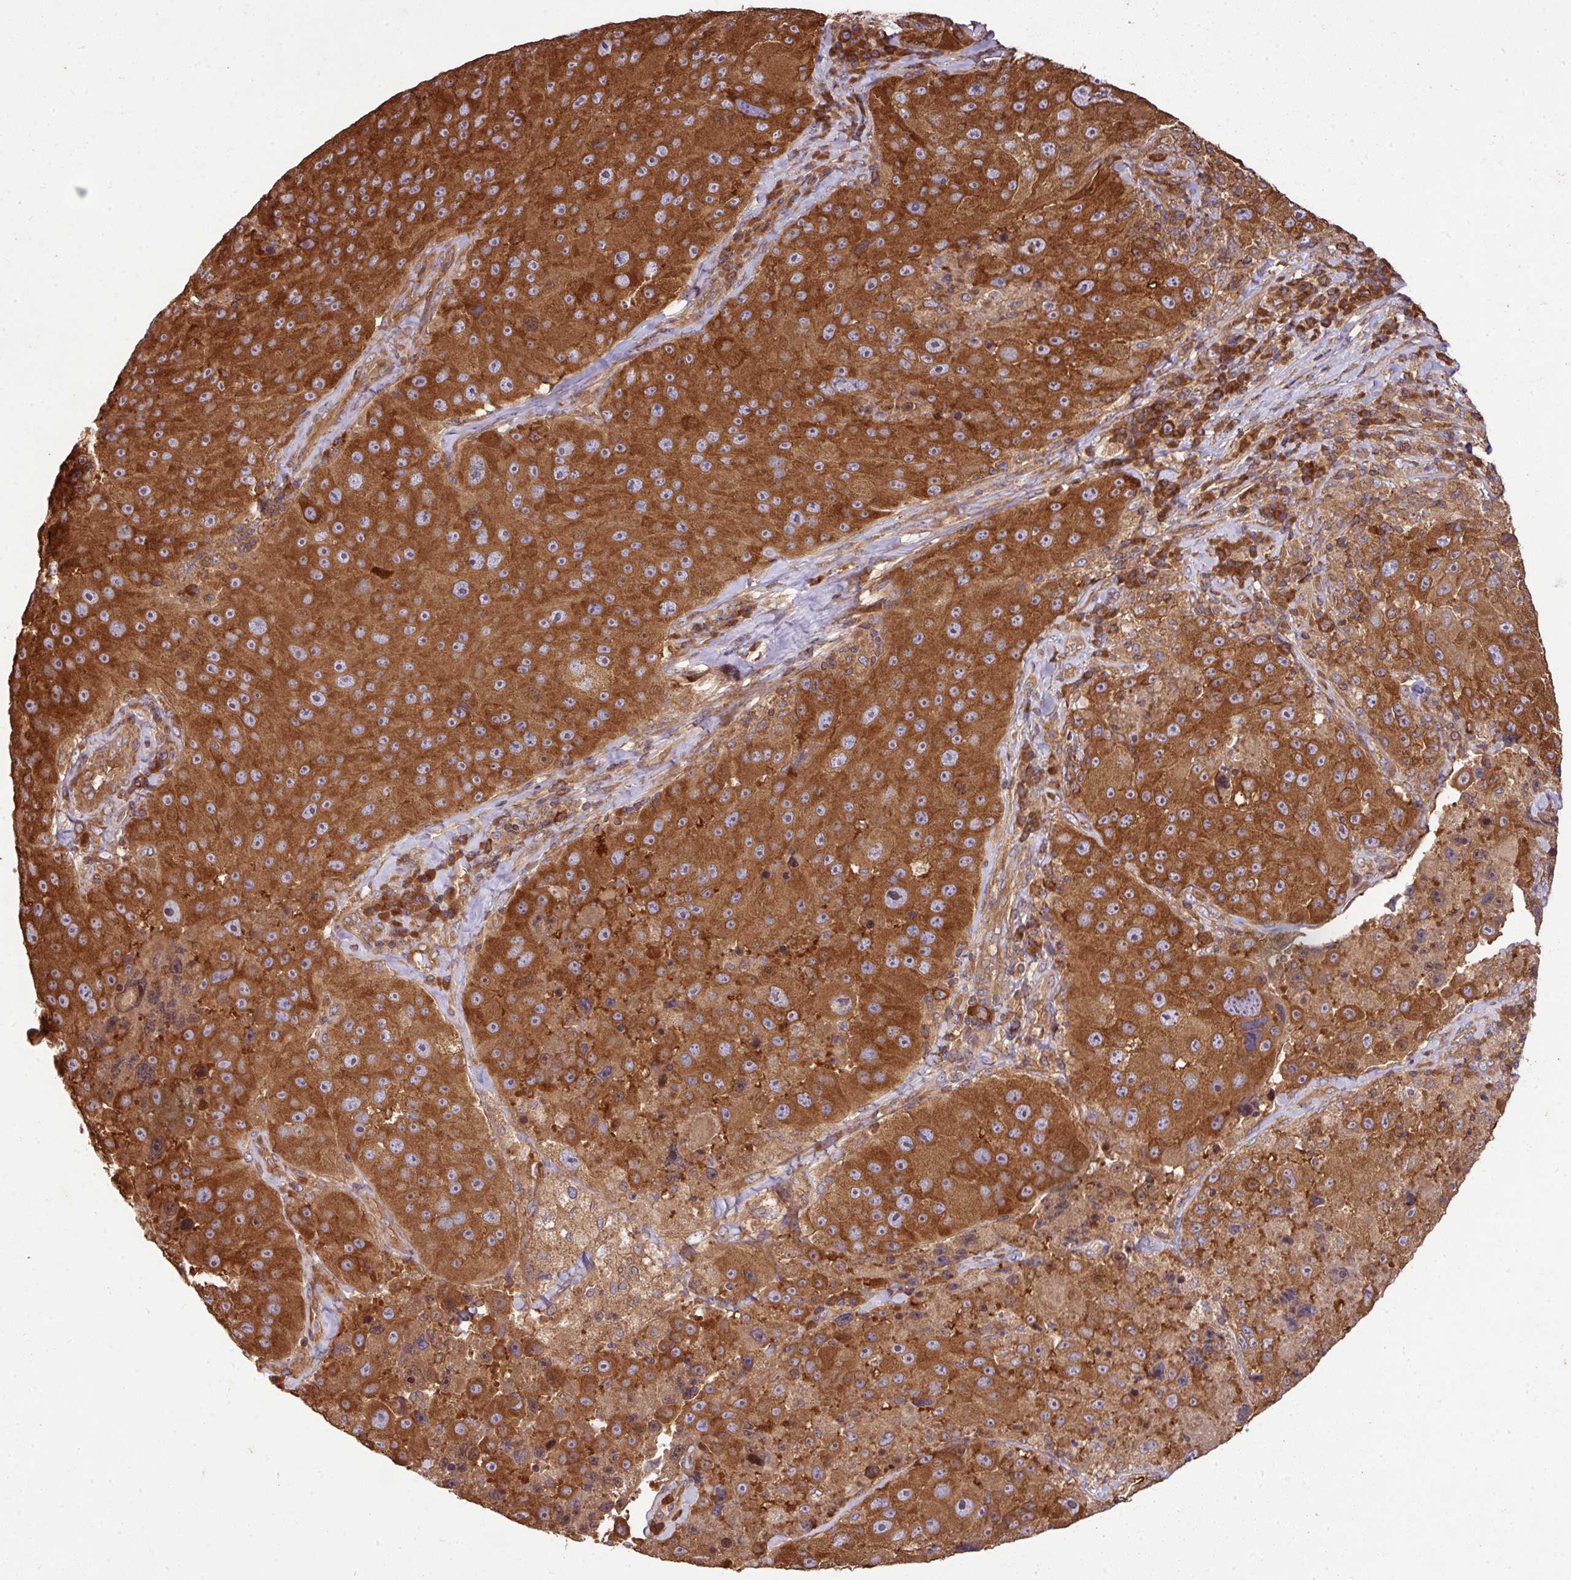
{"staining": {"intensity": "strong", "quantity": ">75%", "location": "cytoplasmic/membranous"}, "tissue": "melanoma", "cell_type": "Tumor cells", "image_type": "cancer", "snomed": [{"axis": "morphology", "description": "Malignant melanoma, Metastatic site"}, {"axis": "topography", "description": "Lymph node"}], "caption": "Immunohistochemical staining of malignant melanoma (metastatic site) shows strong cytoplasmic/membranous protein positivity in approximately >75% of tumor cells.", "gene": "GSPT1", "patient": {"sex": "male", "age": 62}}